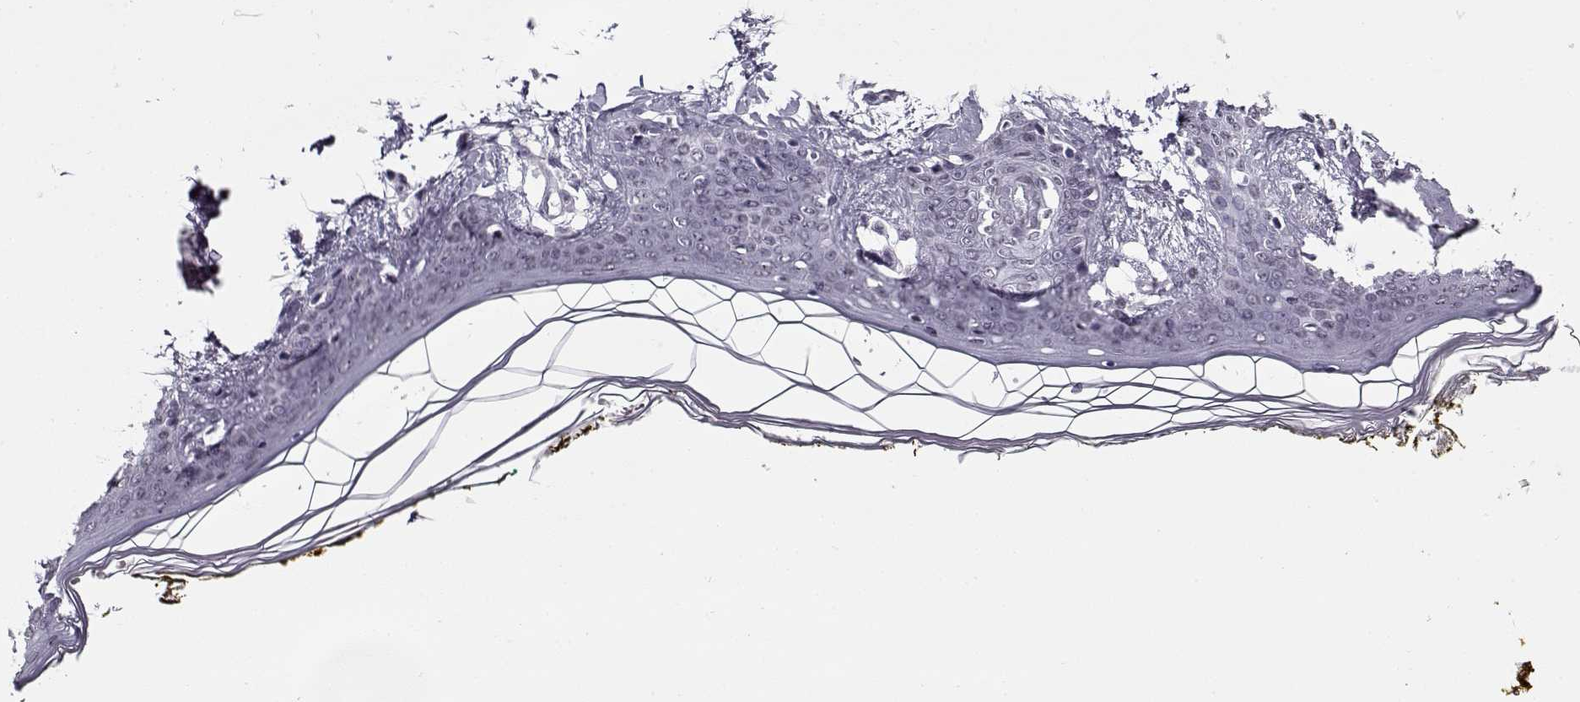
{"staining": {"intensity": "negative", "quantity": "none", "location": "none"}, "tissue": "skin", "cell_type": "Fibroblasts", "image_type": "normal", "snomed": [{"axis": "morphology", "description": "Normal tissue, NOS"}, {"axis": "topography", "description": "Skin"}], "caption": "Immunohistochemistry (IHC) histopathology image of benign human skin stained for a protein (brown), which reveals no staining in fibroblasts.", "gene": "PRMT8", "patient": {"sex": "female", "age": 34}}